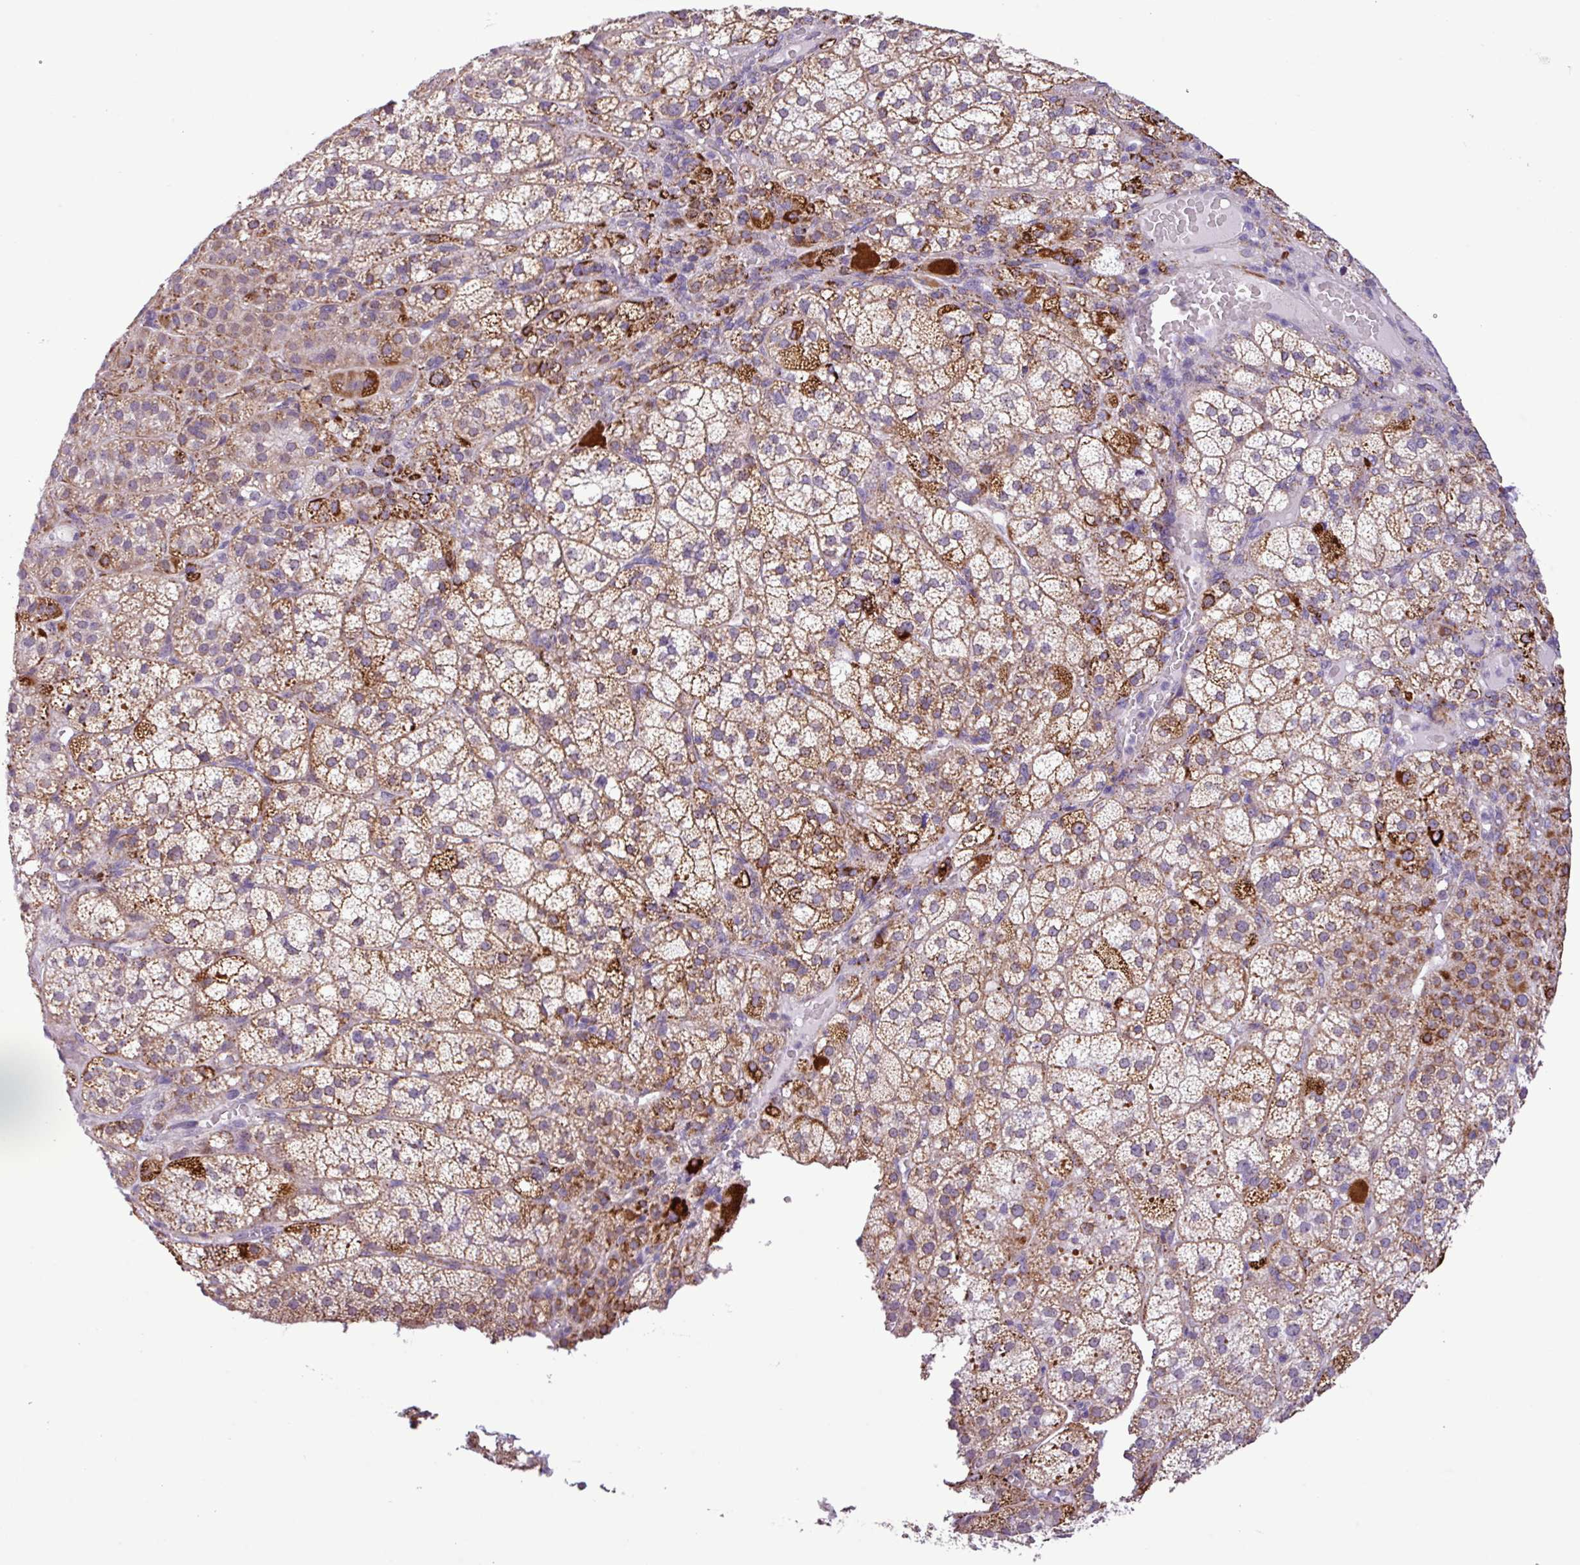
{"staining": {"intensity": "moderate", "quantity": ">75%", "location": "cytoplasmic/membranous"}, "tissue": "adrenal gland", "cell_type": "Glandular cells", "image_type": "normal", "snomed": [{"axis": "morphology", "description": "Normal tissue, NOS"}, {"axis": "topography", "description": "Adrenal gland"}], "caption": "High-magnification brightfield microscopy of benign adrenal gland stained with DAB (3,3'-diaminobenzidine) (brown) and counterstained with hematoxylin (blue). glandular cells exhibit moderate cytoplasmic/membranous staining is seen in approximately>75% of cells. The protein of interest is shown in brown color, while the nuclei are stained blue.", "gene": "SGPP1", "patient": {"sex": "female", "age": 60}}